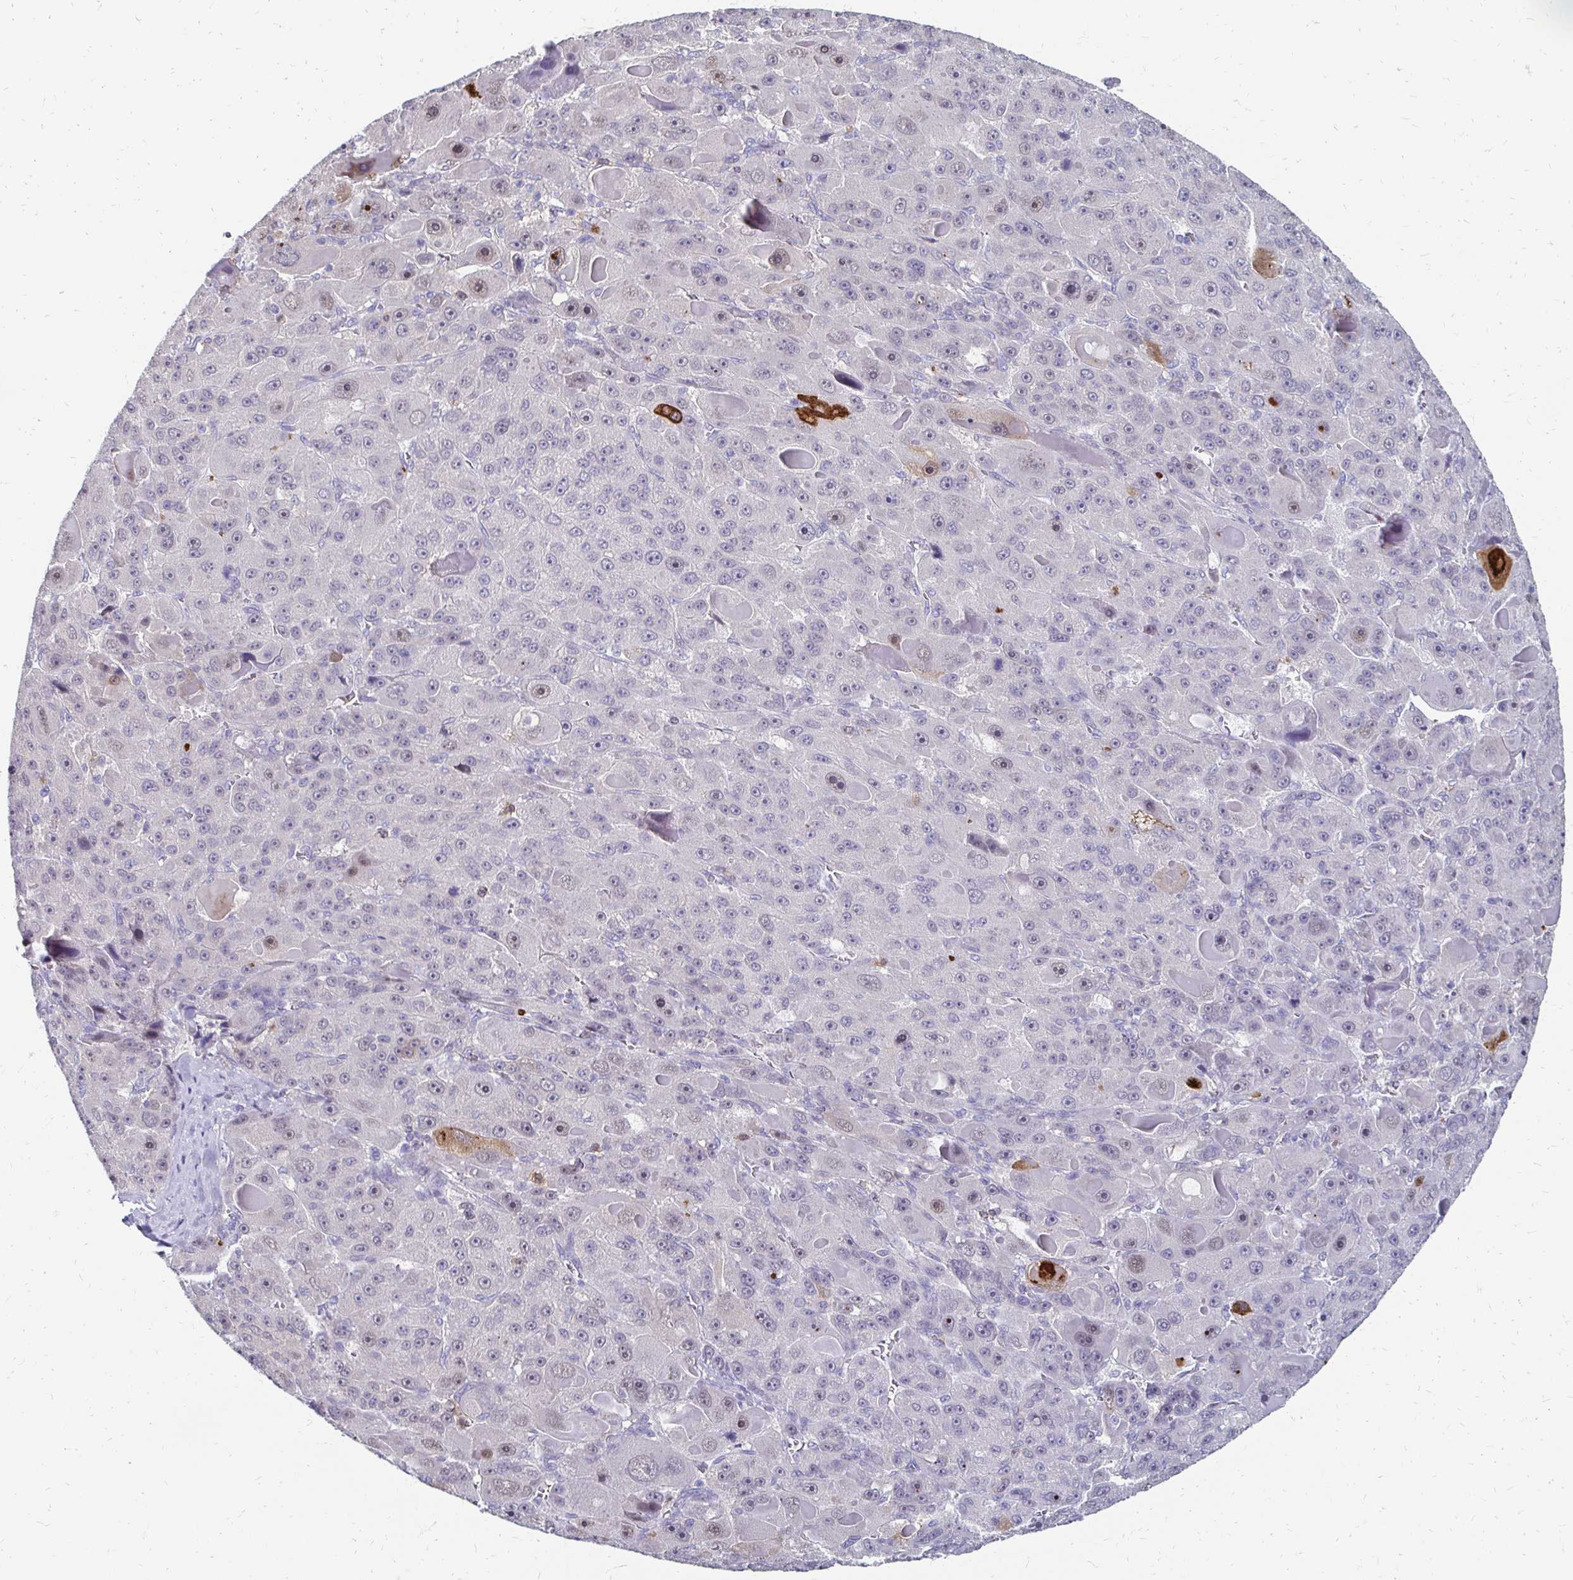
{"staining": {"intensity": "strong", "quantity": "<25%", "location": "cytoplasmic/membranous"}, "tissue": "liver cancer", "cell_type": "Tumor cells", "image_type": "cancer", "snomed": [{"axis": "morphology", "description": "Carcinoma, Hepatocellular, NOS"}, {"axis": "topography", "description": "Liver"}], "caption": "Immunohistochemistry (IHC) (DAB (3,3'-diaminobenzidine)) staining of human hepatocellular carcinoma (liver) exhibits strong cytoplasmic/membranous protein expression in about <25% of tumor cells.", "gene": "PADI2", "patient": {"sex": "male", "age": 76}}